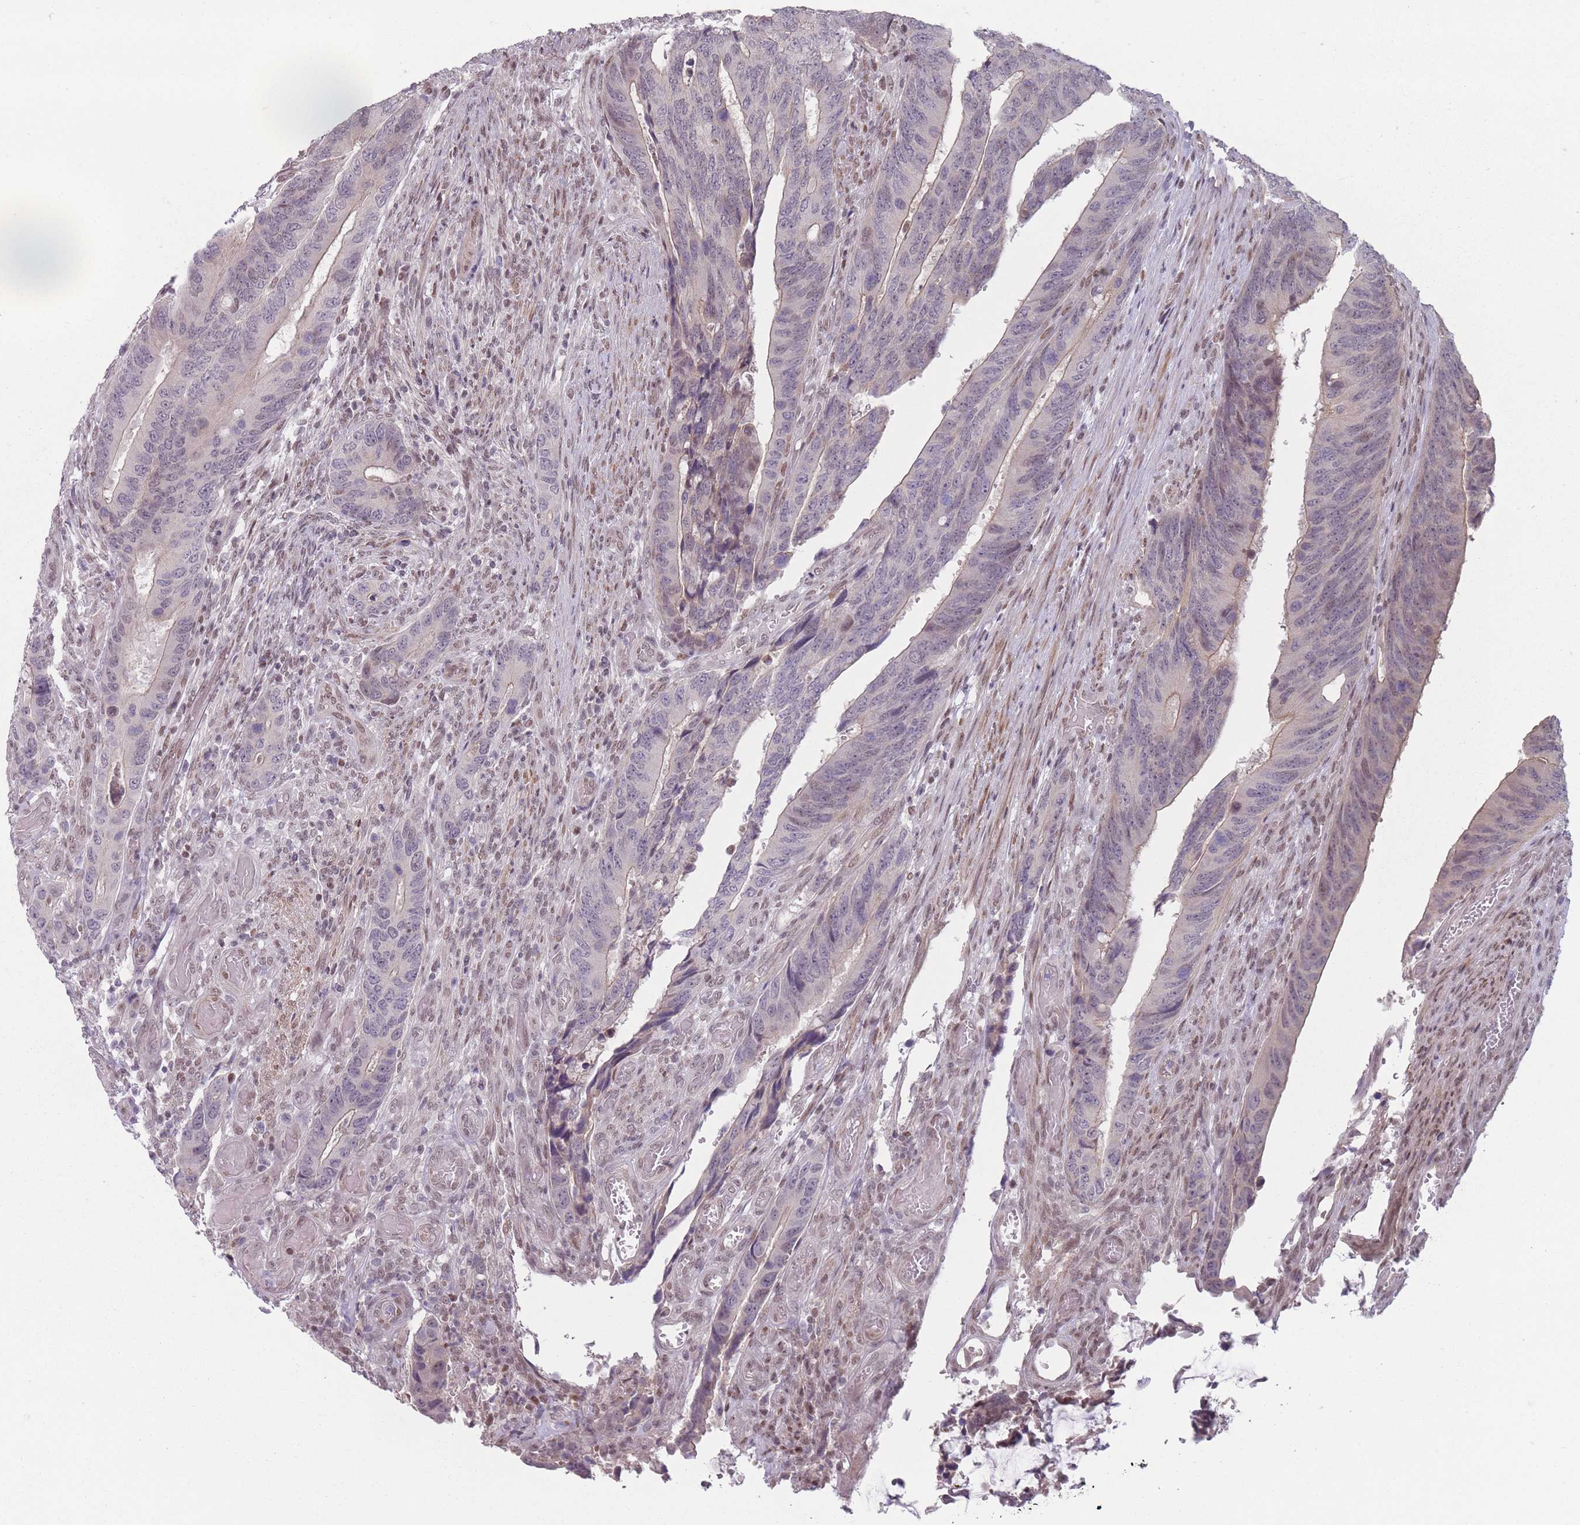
{"staining": {"intensity": "weak", "quantity": "25%-75%", "location": "nuclear"}, "tissue": "colorectal cancer", "cell_type": "Tumor cells", "image_type": "cancer", "snomed": [{"axis": "morphology", "description": "Adenocarcinoma, NOS"}, {"axis": "topography", "description": "Colon"}], "caption": "This micrograph displays colorectal cancer (adenocarcinoma) stained with immunohistochemistry (IHC) to label a protein in brown. The nuclear of tumor cells show weak positivity for the protein. Nuclei are counter-stained blue.", "gene": "SH3BGRL2", "patient": {"sex": "male", "age": 87}}